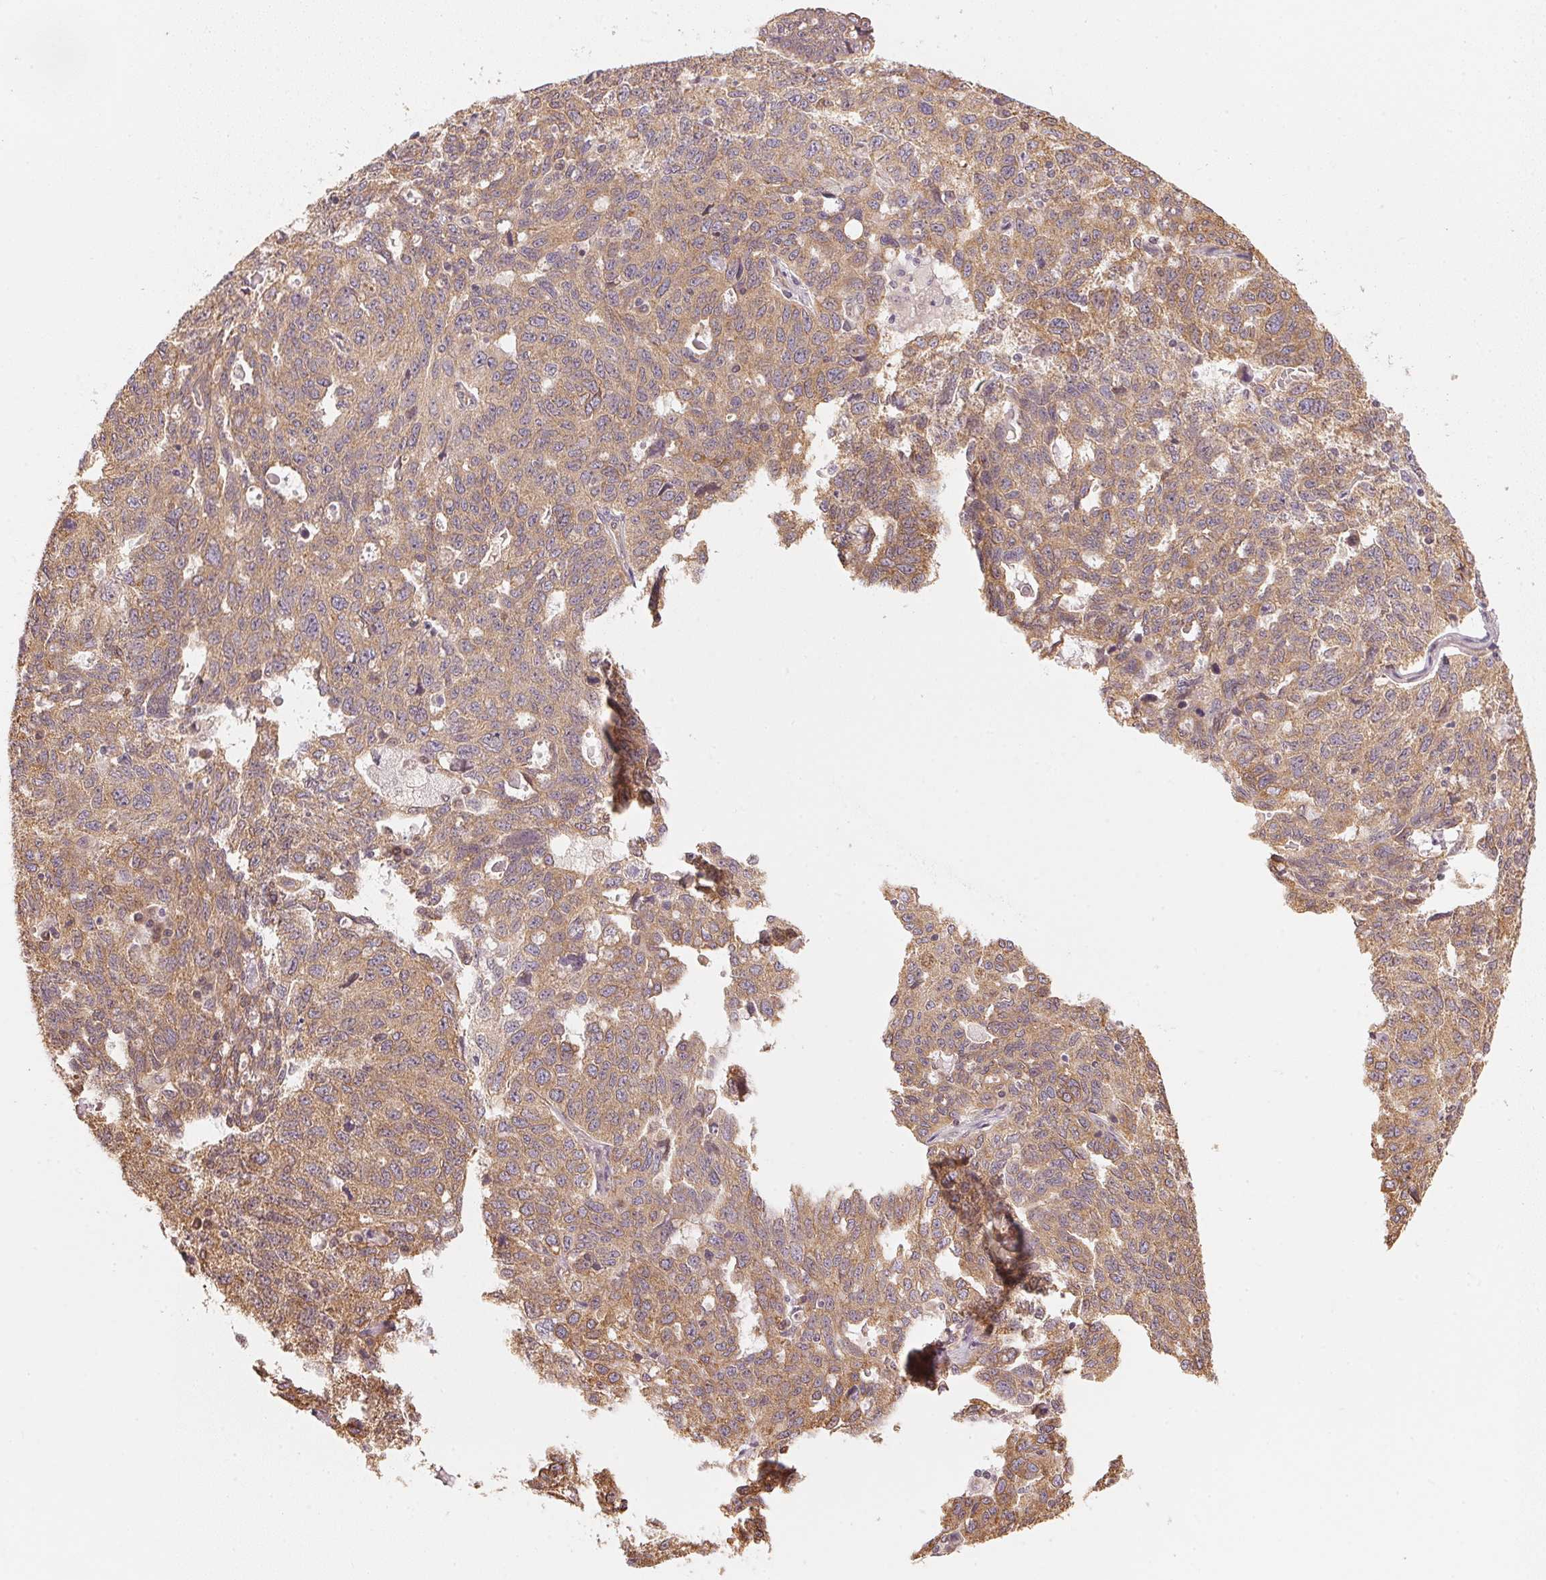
{"staining": {"intensity": "moderate", "quantity": ">75%", "location": "cytoplasmic/membranous"}, "tissue": "ovarian cancer", "cell_type": "Tumor cells", "image_type": "cancer", "snomed": [{"axis": "morphology", "description": "Cystadenocarcinoma, serous, NOS"}, {"axis": "topography", "description": "Ovary"}], "caption": "This image shows immunohistochemistry (IHC) staining of serous cystadenocarcinoma (ovarian), with medium moderate cytoplasmic/membranous expression in about >75% of tumor cells.", "gene": "STRN4", "patient": {"sex": "female", "age": 71}}